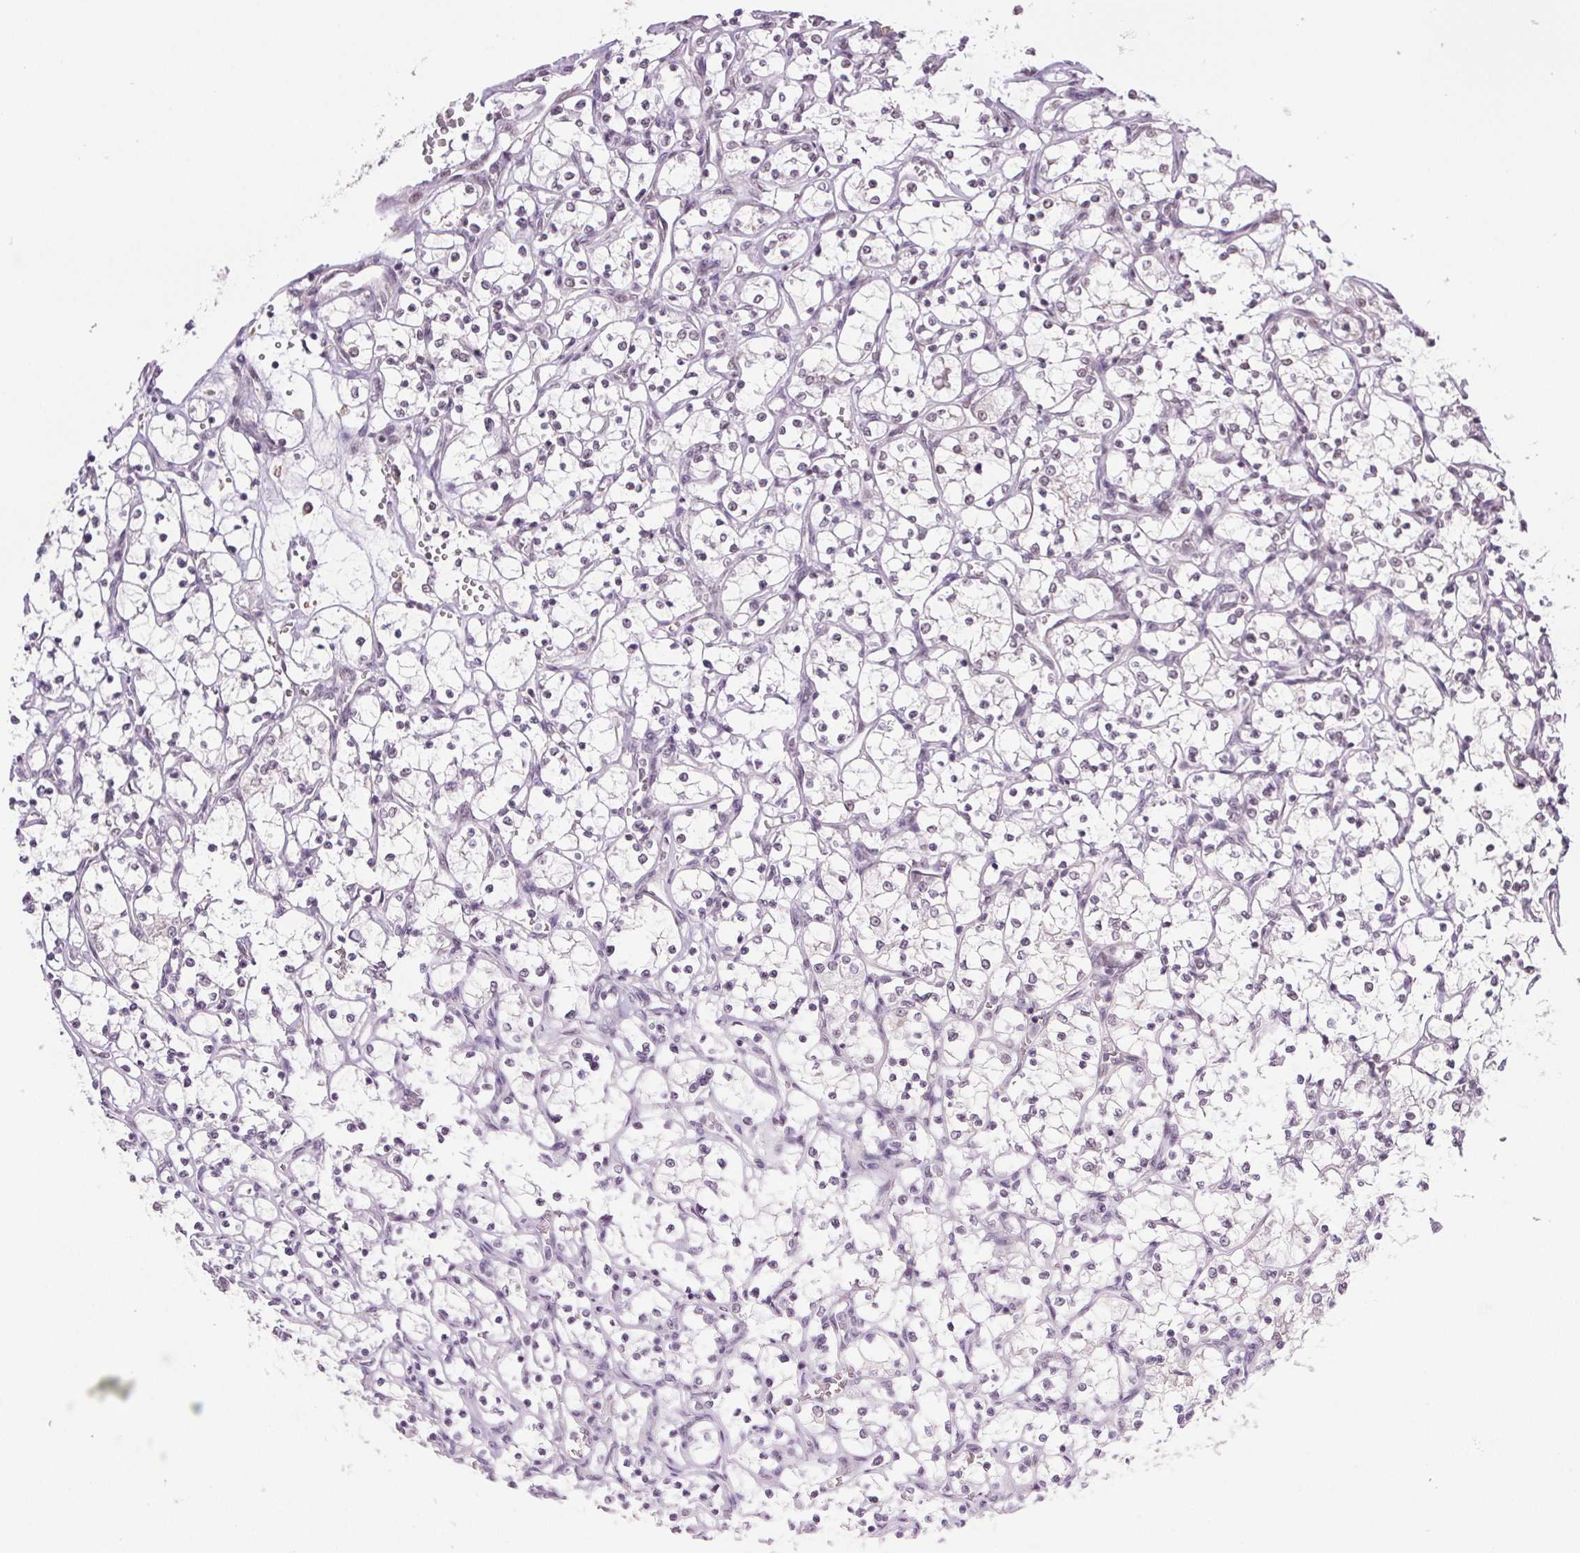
{"staining": {"intensity": "negative", "quantity": "none", "location": "none"}, "tissue": "renal cancer", "cell_type": "Tumor cells", "image_type": "cancer", "snomed": [{"axis": "morphology", "description": "Adenocarcinoma, NOS"}, {"axis": "topography", "description": "Kidney"}], "caption": "Histopathology image shows no protein expression in tumor cells of renal cancer (adenocarcinoma) tissue. Nuclei are stained in blue.", "gene": "PRPF18", "patient": {"sex": "female", "age": 69}}